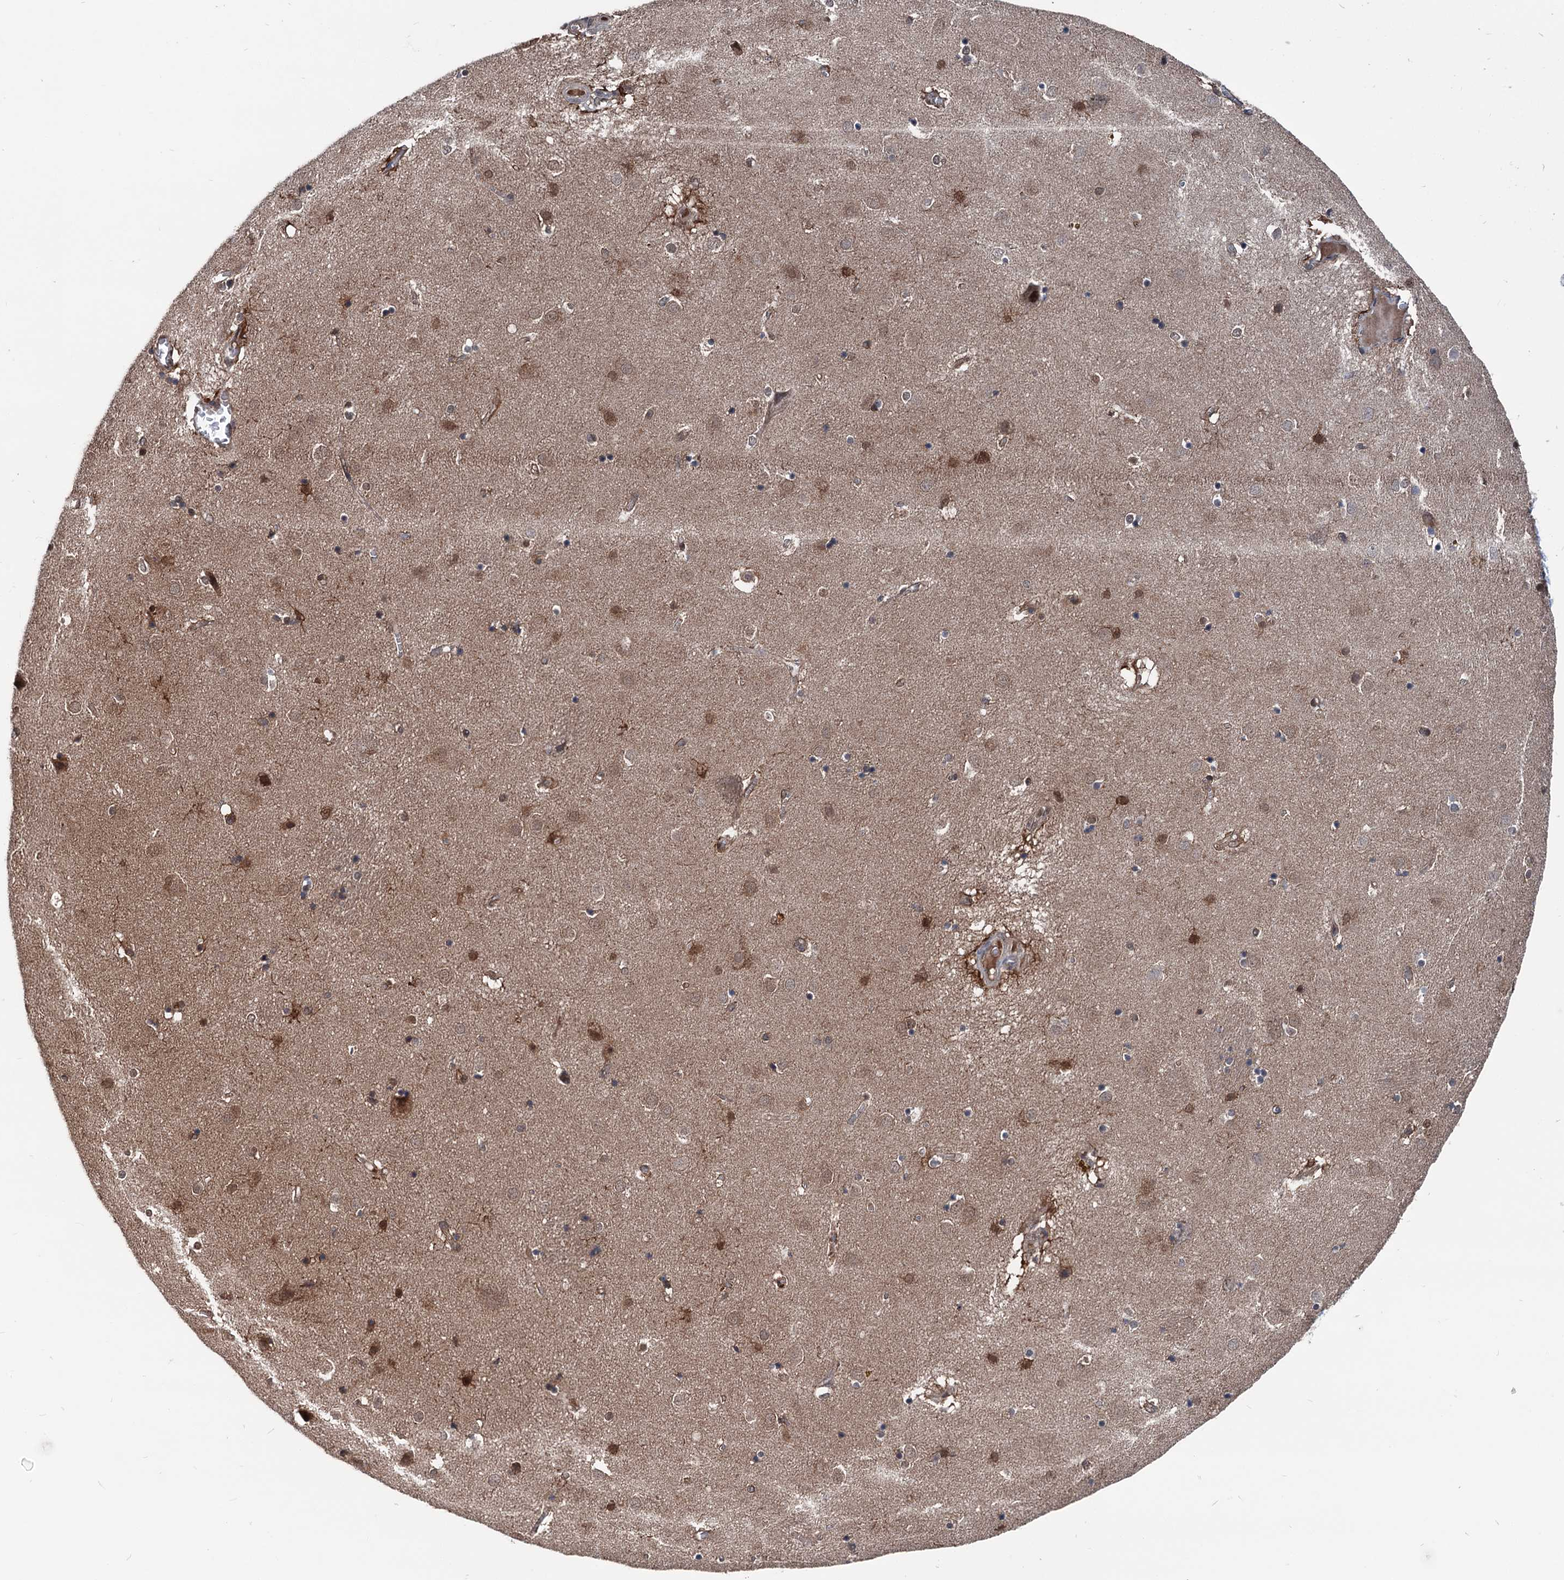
{"staining": {"intensity": "moderate", "quantity": "<25%", "location": "nuclear"}, "tissue": "caudate", "cell_type": "Glial cells", "image_type": "normal", "snomed": [{"axis": "morphology", "description": "Normal tissue, NOS"}, {"axis": "topography", "description": "Lateral ventricle wall"}], "caption": "Protein staining displays moderate nuclear positivity in approximately <25% of glial cells in normal caudate. (Stains: DAB (3,3'-diaminobenzidine) in brown, nuclei in blue, Microscopy: brightfield microscopy at high magnification).", "gene": "GLO1", "patient": {"sex": "male", "age": 70}}